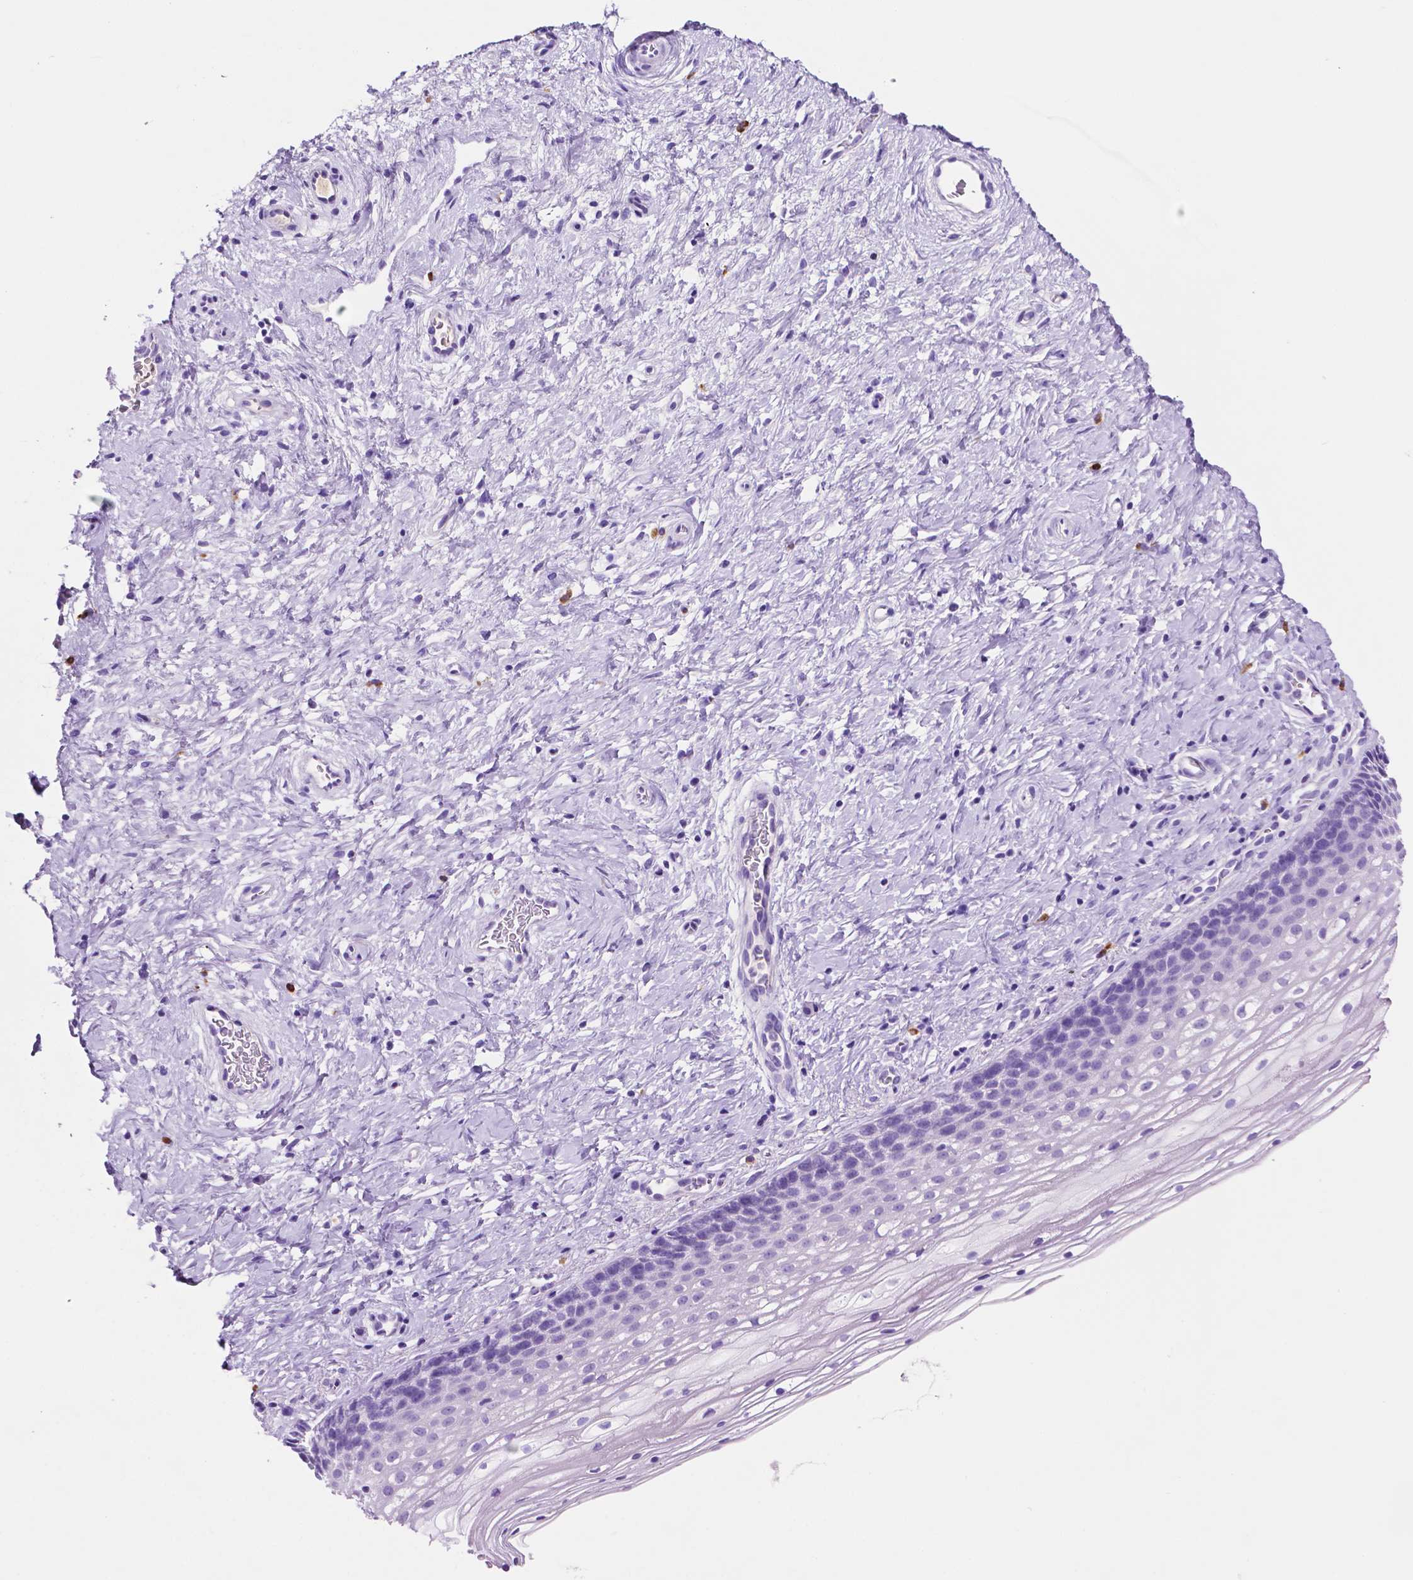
{"staining": {"intensity": "negative", "quantity": "none", "location": "none"}, "tissue": "cervix", "cell_type": "Glandular cells", "image_type": "normal", "snomed": [{"axis": "morphology", "description": "Normal tissue, NOS"}, {"axis": "topography", "description": "Cervix"}], "caption": "Immunohistochemical staining of normal human cervix exhibits no significant positivity in glandular cells.", "gene": "FOXB2", "patient": {"sex": "female", "age": 34}}